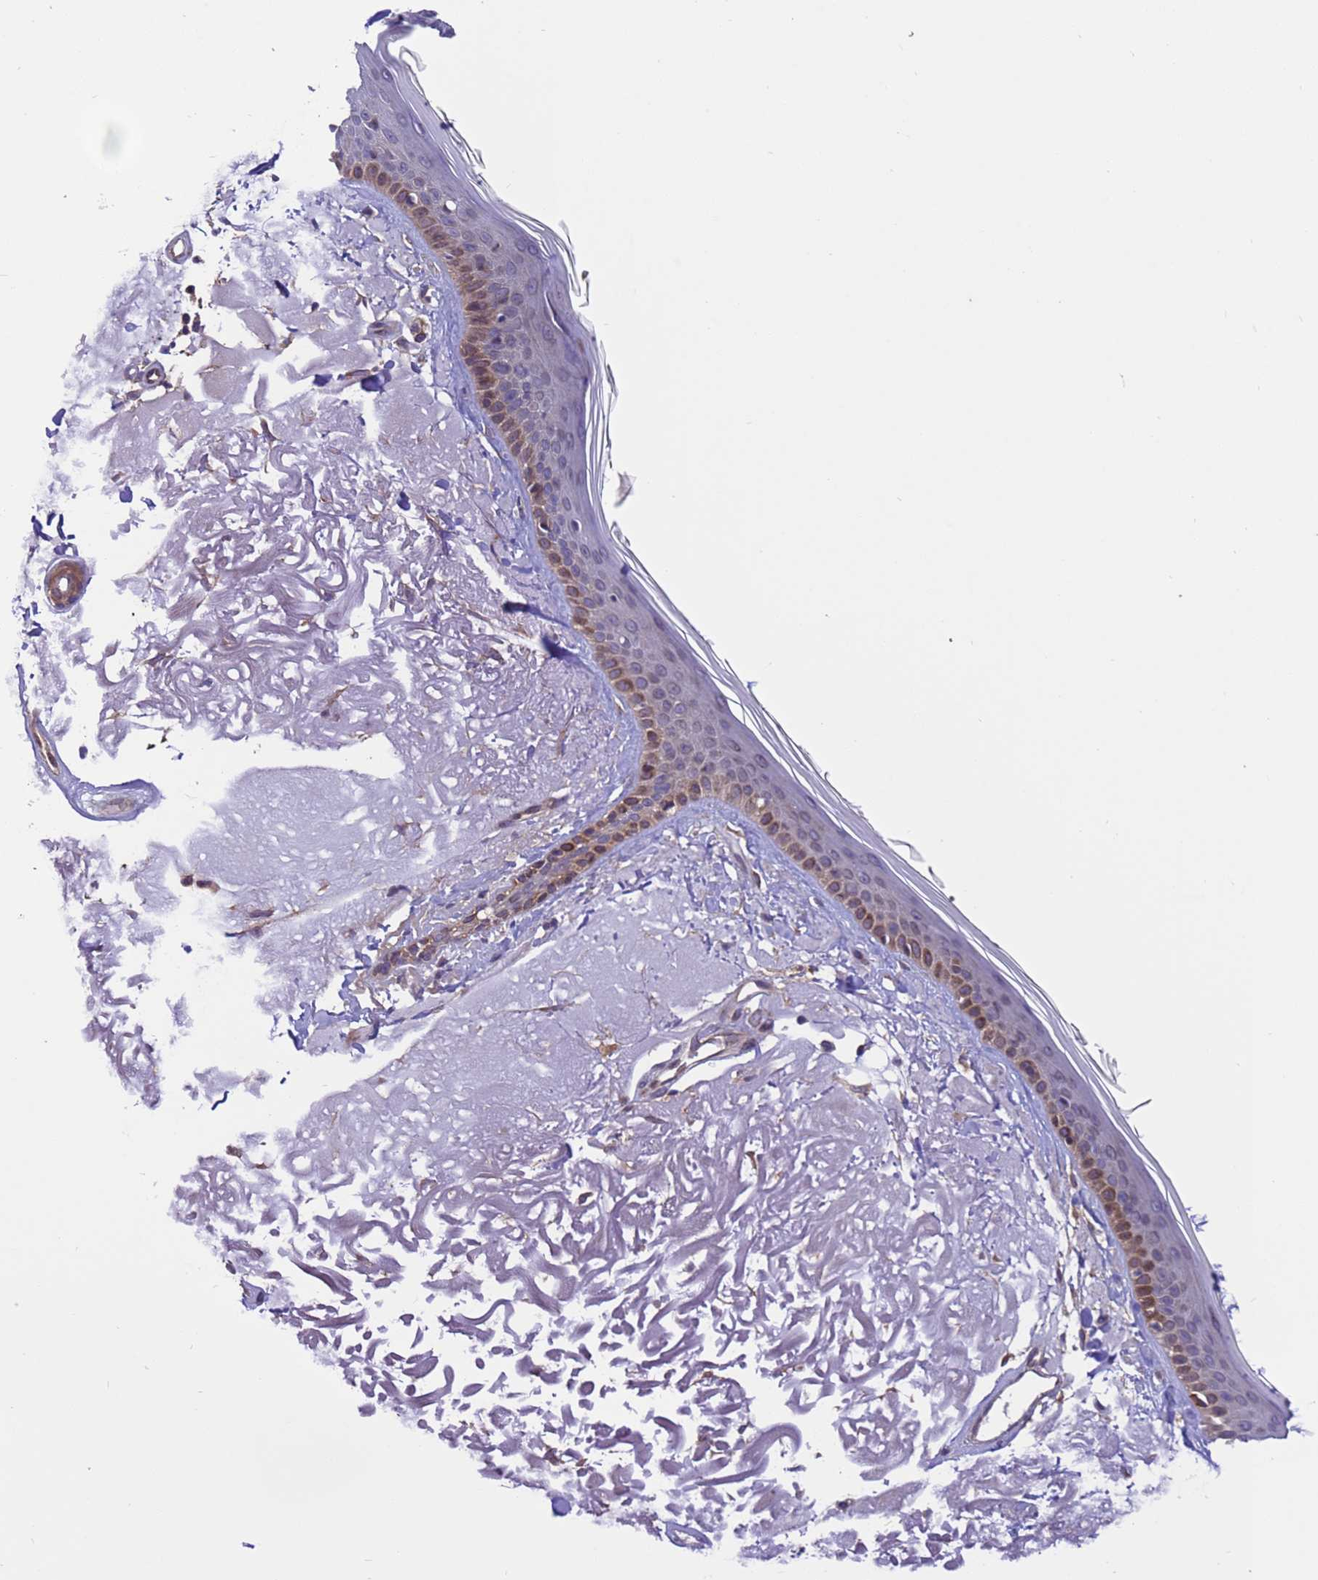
{"staining": {"intensity": "negative", "quantity": "none", "location": "none"}, "tissue": "skin", "cell_type": "Fibroblasts", "image_type": "normal", "snomed": [{"axis": "morphology", "description": "Normal tissue, NOS"}, {"axis": "topography", "description": "Skin"}, {"axis": "topography", "description": "Skeletal muscle"}], "caption": "Fibroblasts are negative for protein expression in benign human skin. (DAB (3,3'-diaminobenzidine) immunohistochemistry visualized using brightfield microscopy, high magnification).", "gene": "ARHGAP12", "patient": {"sex": "male", "age": 83}}